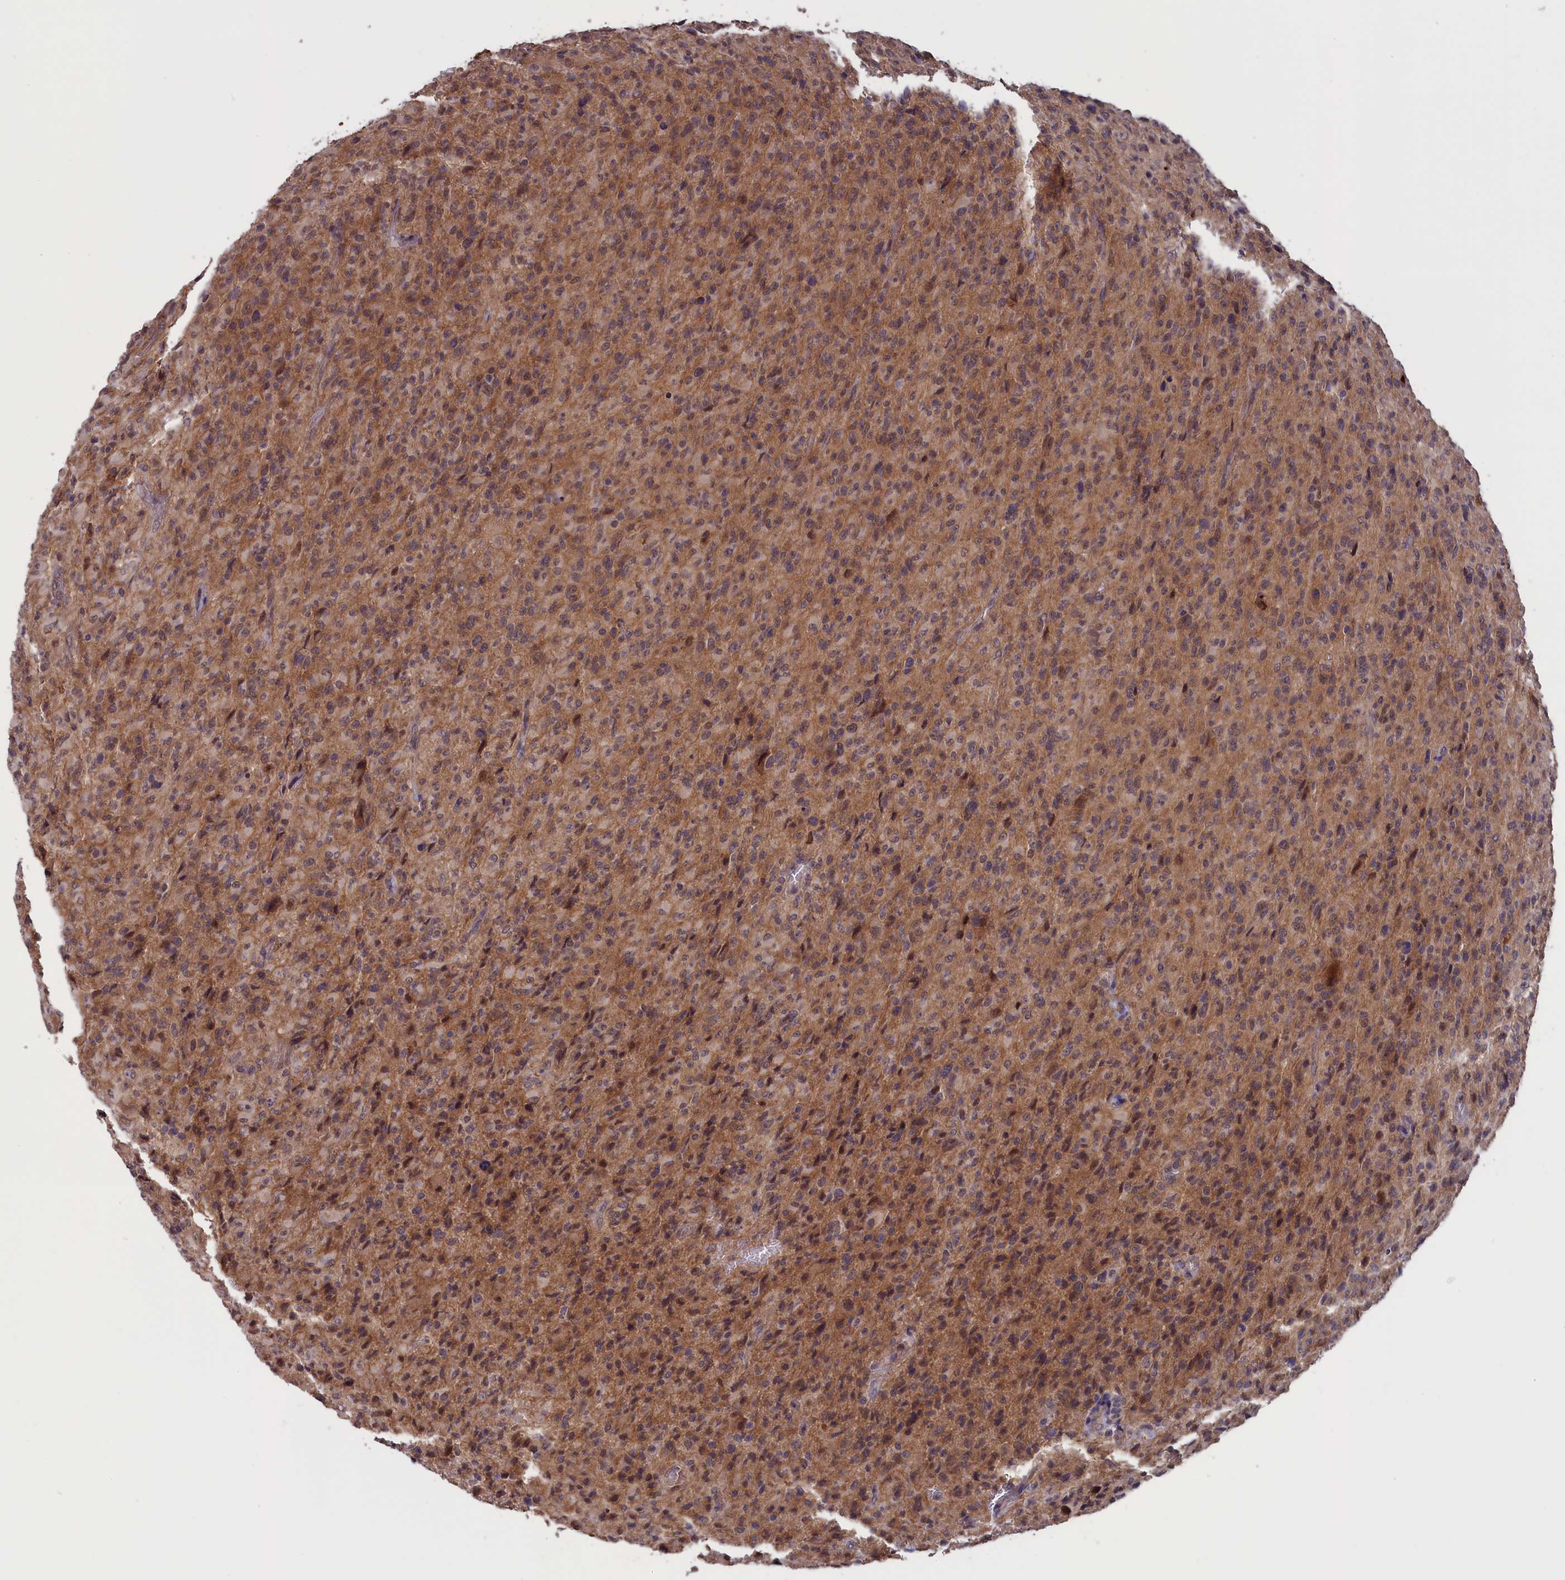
{"staining": {"intensity": "weak", "quantity": "25%-75%", "location": "cytoplasmic/membranous"}, "tissue": "glioma", "cell_type": "Tumor cells", "image_type": "cancer", "snomed": [{"axis": "morphology", "description": "Glioma, malignant, High grade"}, {"axis": "topography", "description": "Brain"}], "caption": "An image of human glioma stained for a protein reveals weak cytoplasmic/membranous brown staining in tumor cells. (brown staining indicates protein expression, while blue staining denotes nuclei).", "gene": "PLP2", "patient": {"sex": "female", "age": 57}}